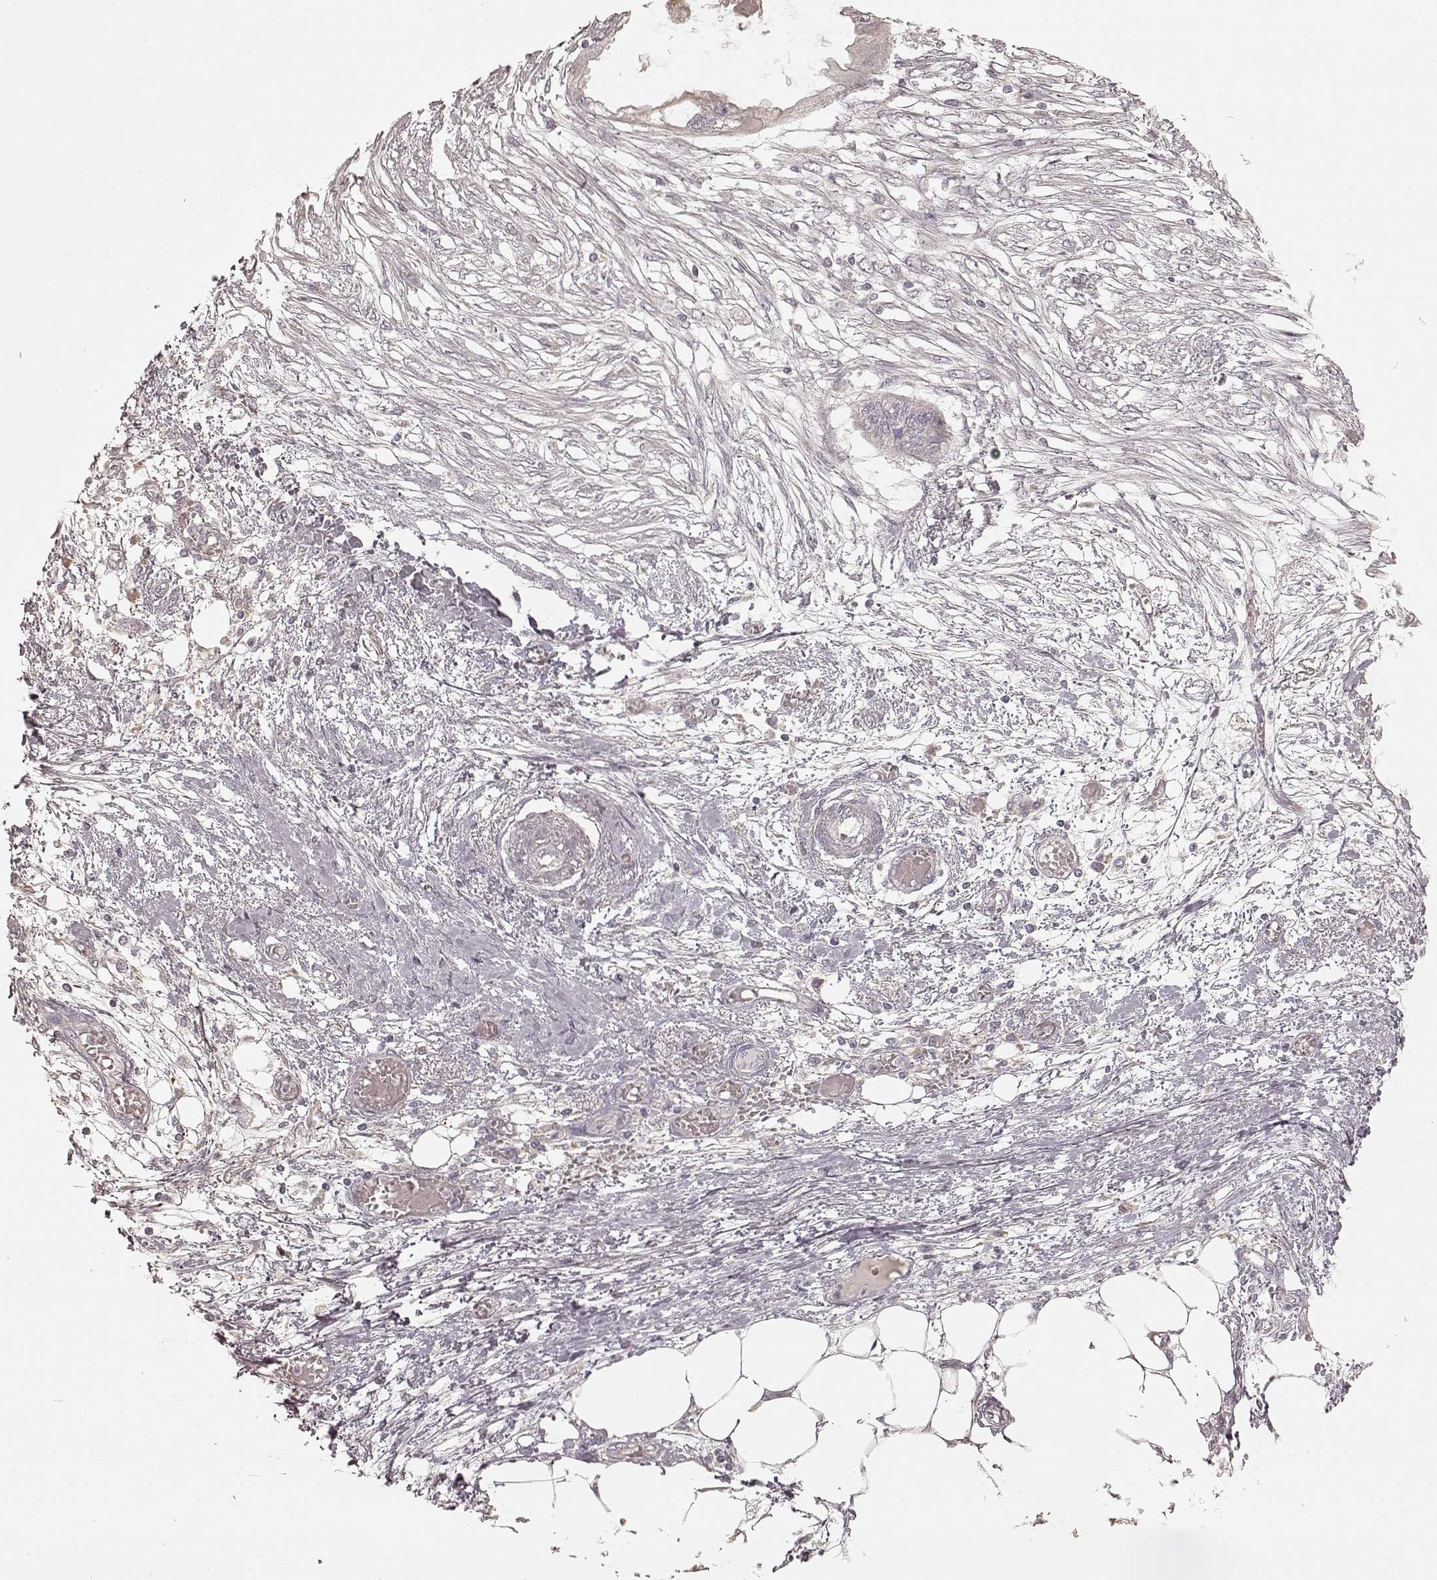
{"staining": {"intensity": "negative", "quantity": "none", "location": "none"}, "tissue": "endometrial cancer", "cell_type": "Tumor cells", "image_type": "cancer", "snomed": [{"axis": "morphology", "description": "Adenocarcinoma, NOS"}, {"axis": "morphology", "description": "Adenocarcinoma, metastatic, NOS"}, {"axis": "topography", "description": "Adipose tissue"}, {"axis": "topography", "description": "Endometrium"}], "caption": "IHC of human endometrial cancer (metastatic adenocarcinoma) displays no positivity in tumor cells.", "gene": "KCNJ9", "patient": {"sex": "female", "age": 67}}